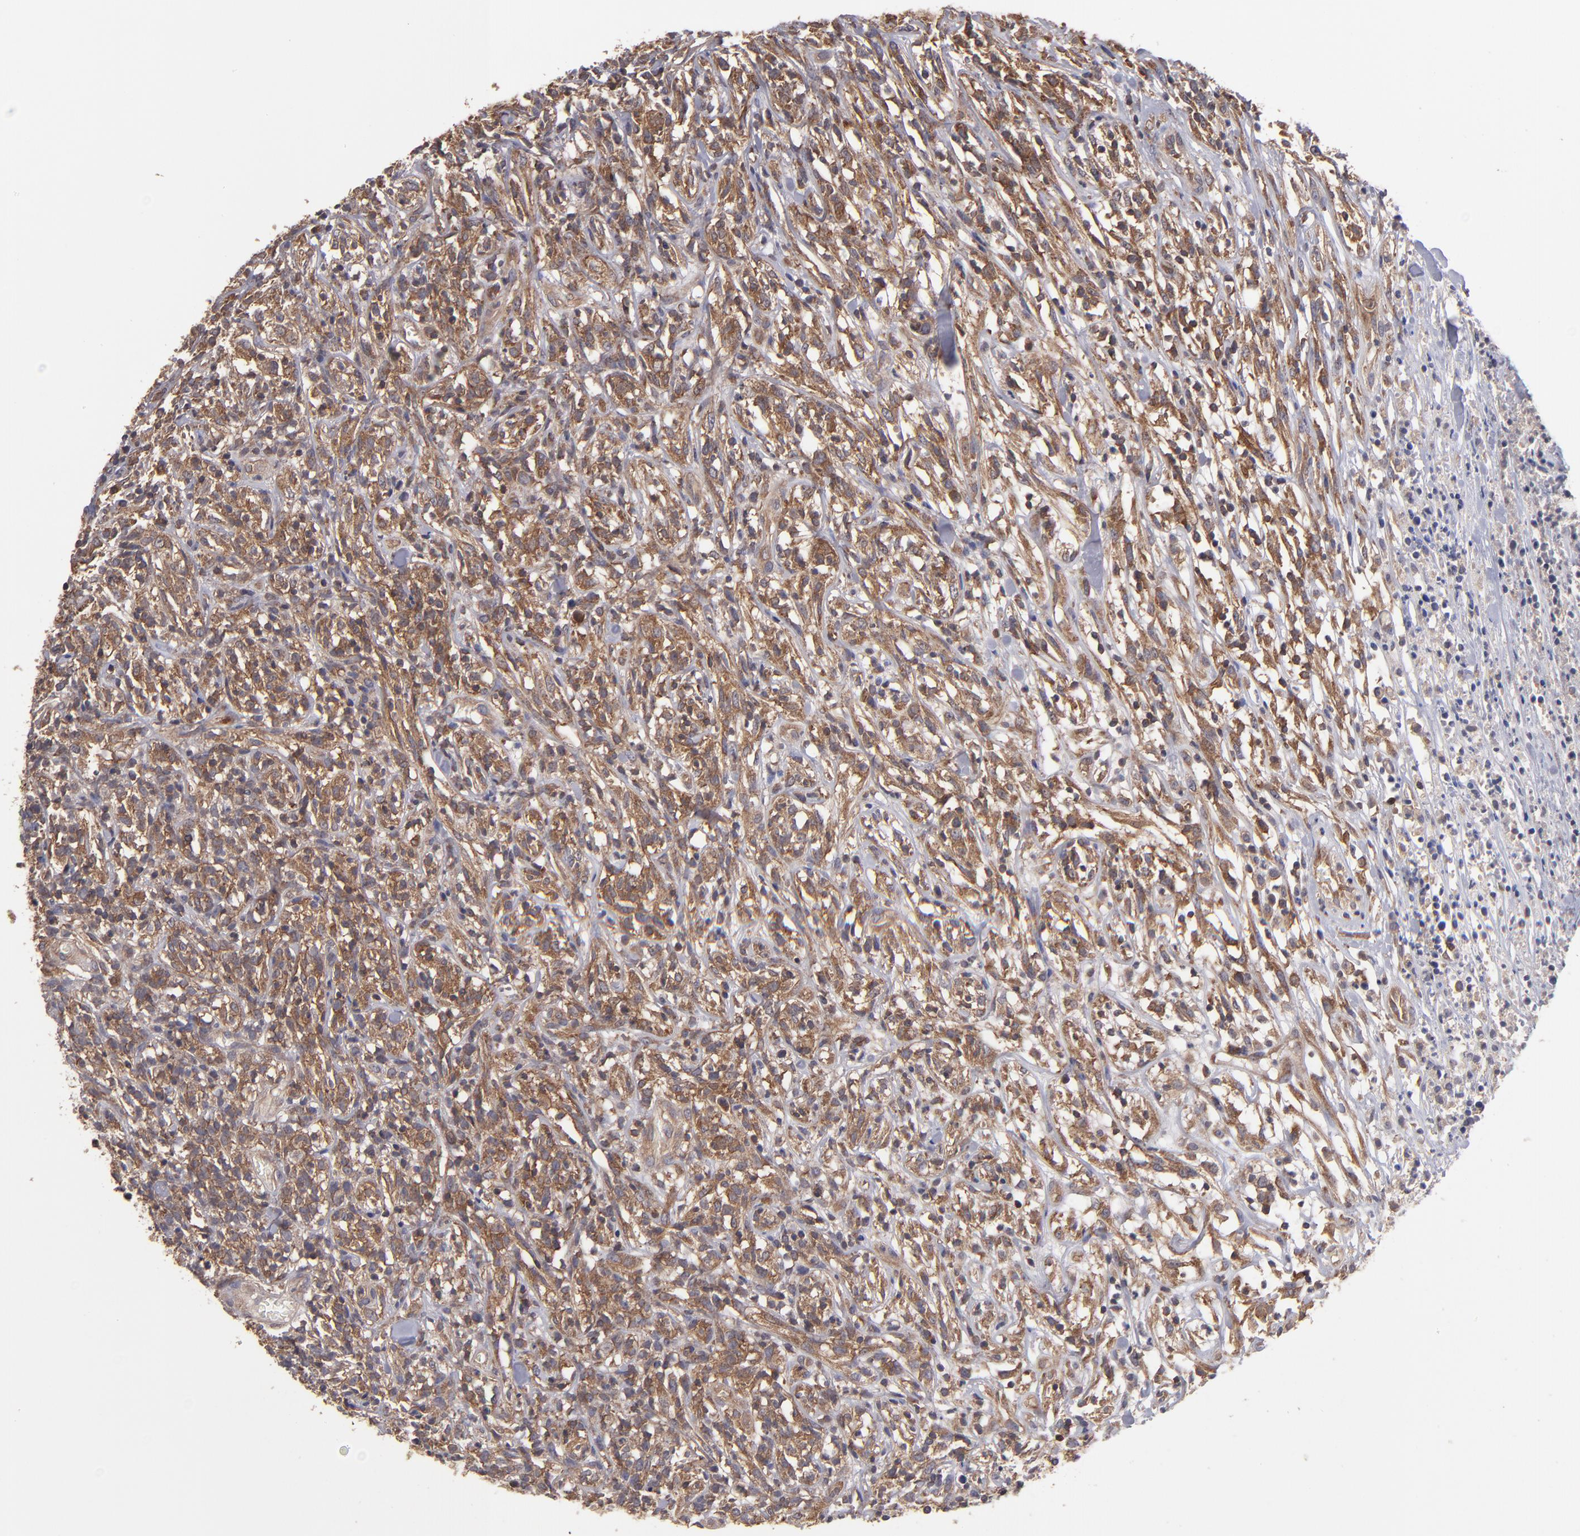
{"staining": {"intensity": "strong", "quantity": ">75%", "location": "cytoplasmic/membranous"}, "tissue": "lymphoma", "cell_type": "Tumor cells", "image_type": "cancer", "snomed": [{"axis": "morphology", "description": "Malignant lymphoma, non-Hodgkin's type, High grade"}, {"axis": "topography", "description": "Lymph node"}], "caption": "High-grade malignant lymphoma, non-Hodgkin's type tissue demonstrates strong cytoplasmic/membranous staining in approximately >75% of tumor cells, visualized by immunohistochemistry. The staining was performed using DAB to visualize the protein expression in brown, while the nuclei were stained in blue with hematoxylin (Magnification: 20x).", "gene": "NF2", "patient": {"sex": "female", "age": 73}}